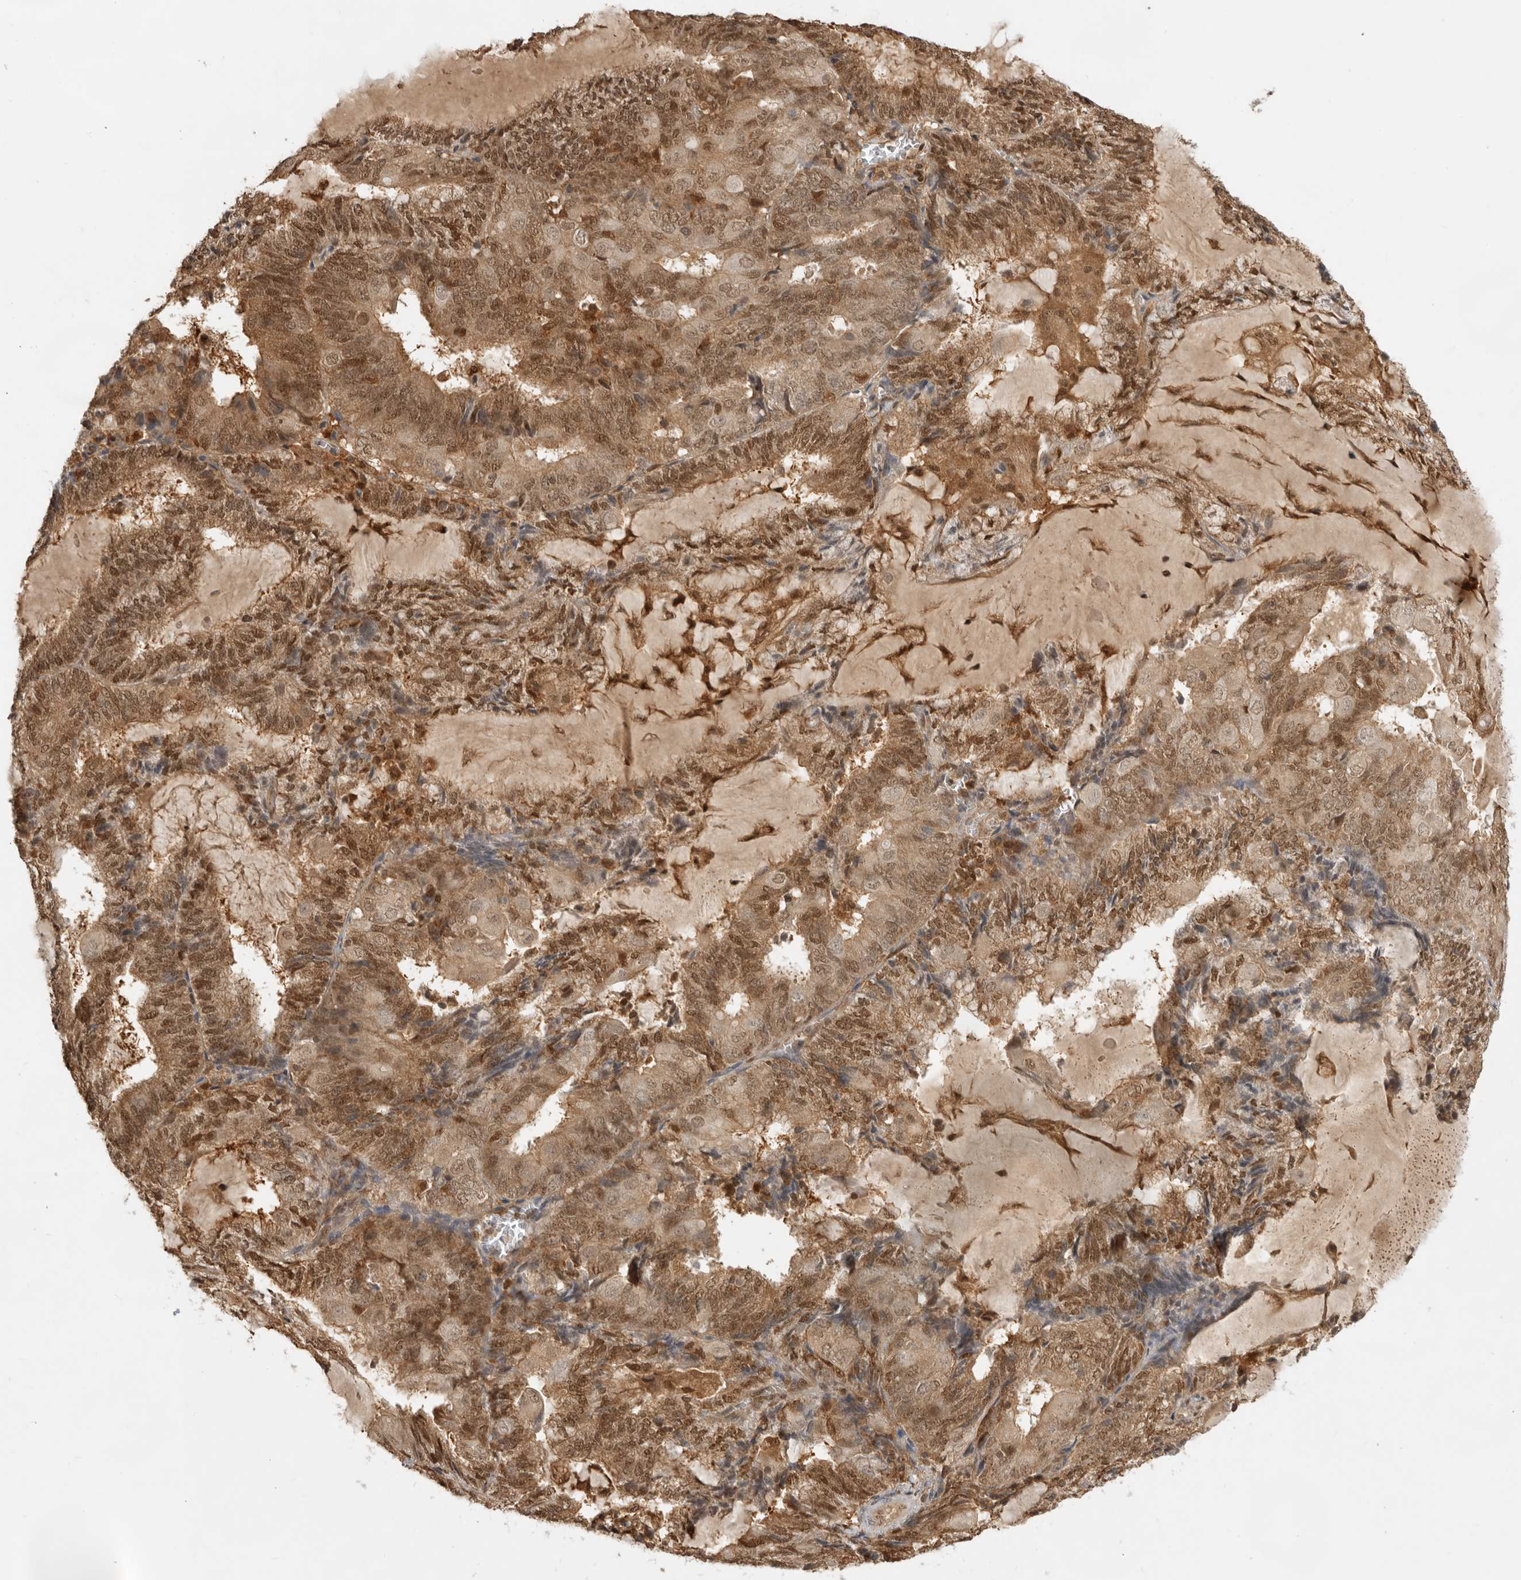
{"staining": {"intensity": "moderate", "quantity": ">75%", "location": "cytoplasmic/membranous,nuclear"}, "tissue": "endometrial cancer", "cell_type": "Tumor cells", "image_type": "cancer", "snomed": [{"axis": "morphology", "description": "Adenocarcinoma, NOS"}, {"axis": "topography", "description": "Endometrium"}], "caption": "An image of human endometrial cancer (adenocarcinoma) stained for a protein exhibits moderate cytoplasmic/membranous and nuclear brown staining in tumor cells.", "gene": "ADPRS", "patient": {"sex": "female", "age": 81}}